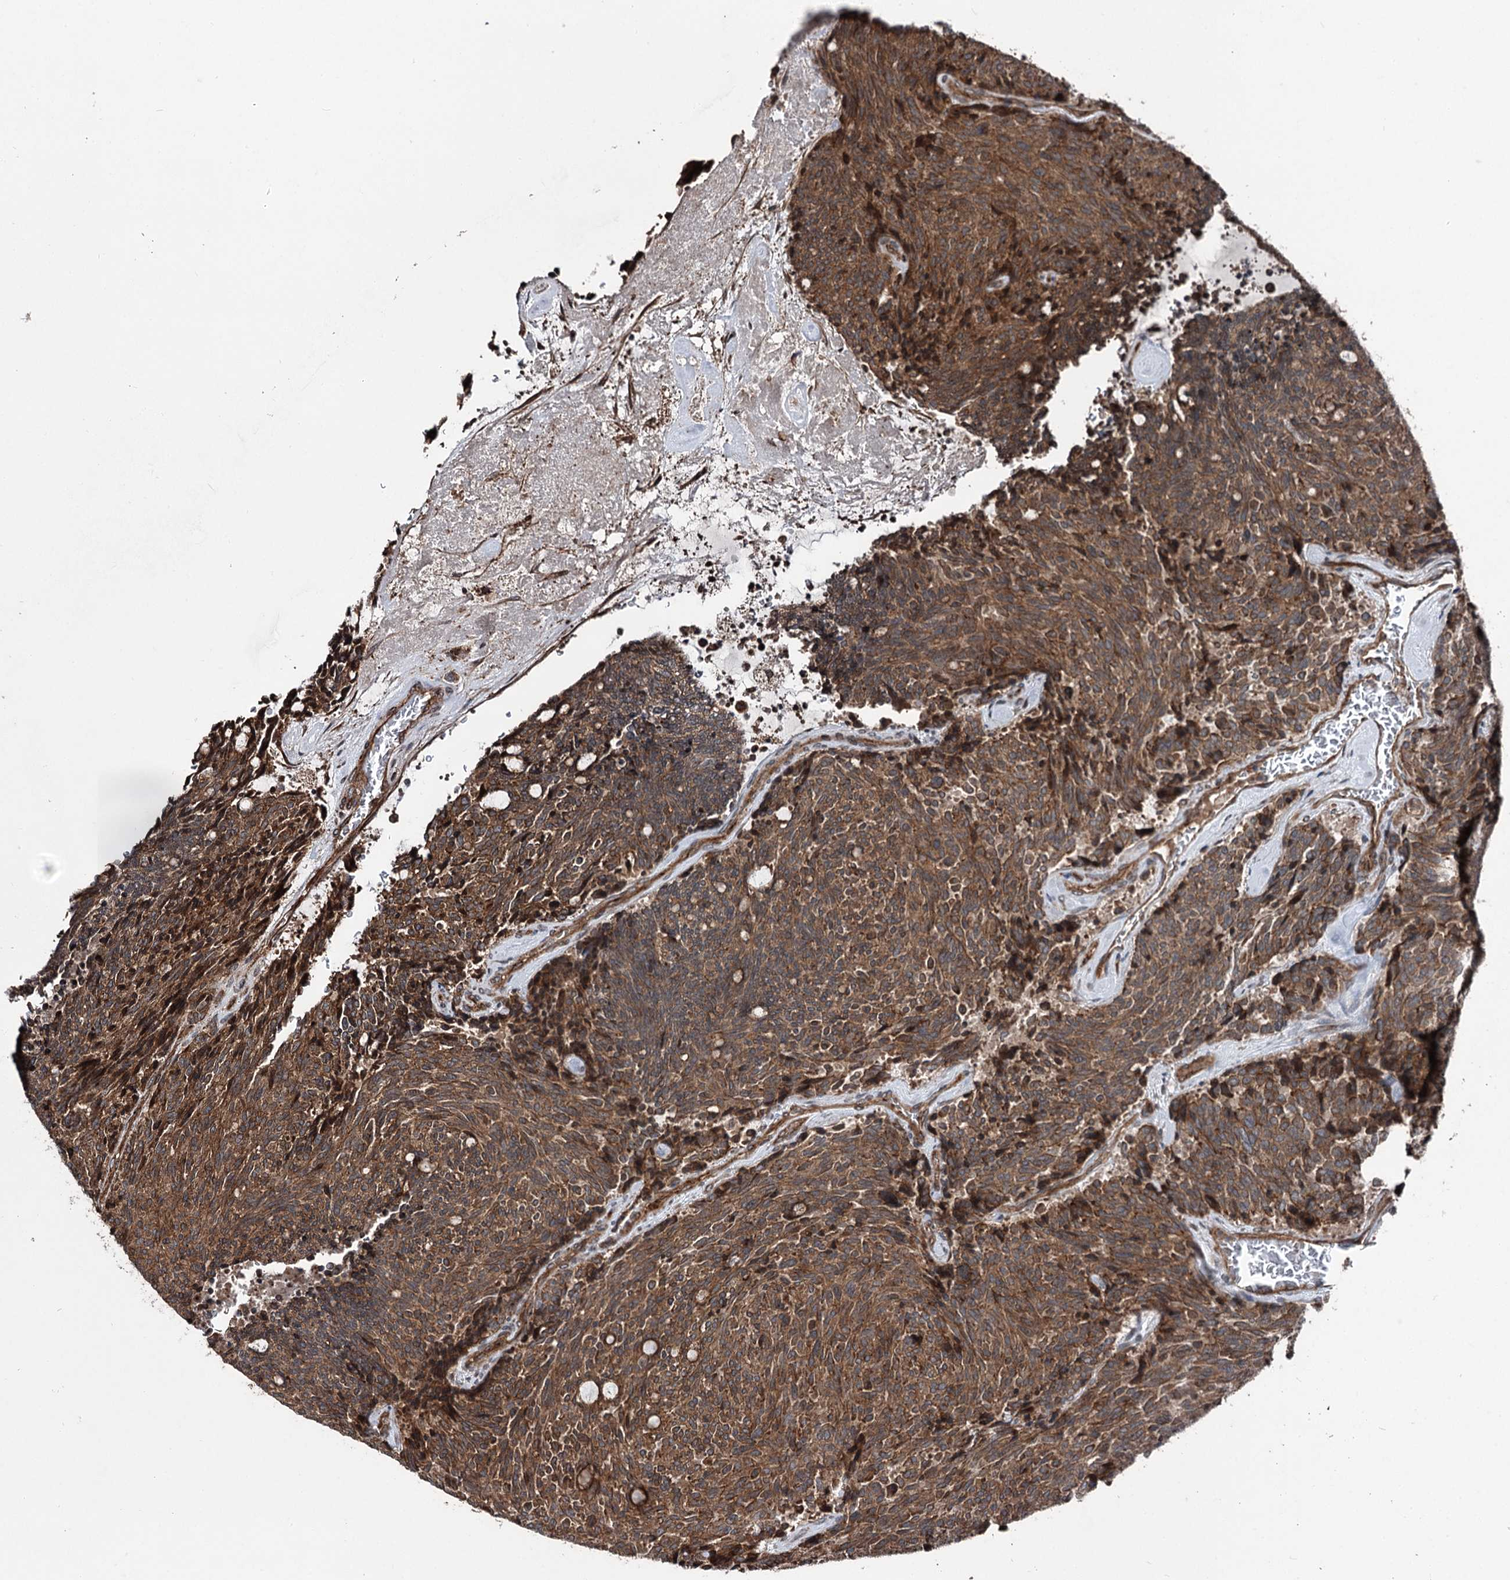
{"staining": {"intensity": "moderate", "quantity": ">75%", "location": "cytoplasmic/membranous"}, "tissue": "carcinoid", "cell_type": "Tumor cells", "image_type": "cancer", "snomed": [{"axis": "morphology", "description": "Carcinoid, malignant, NOS"}, {"axis": "topography", "description": "Pancreas"}], "caption": "Human carcinoid stained with a protein marker shows moderate staining in tumor cells.", "gene": "ITFG2", "patient": {"sex": "female", "age": 54}}